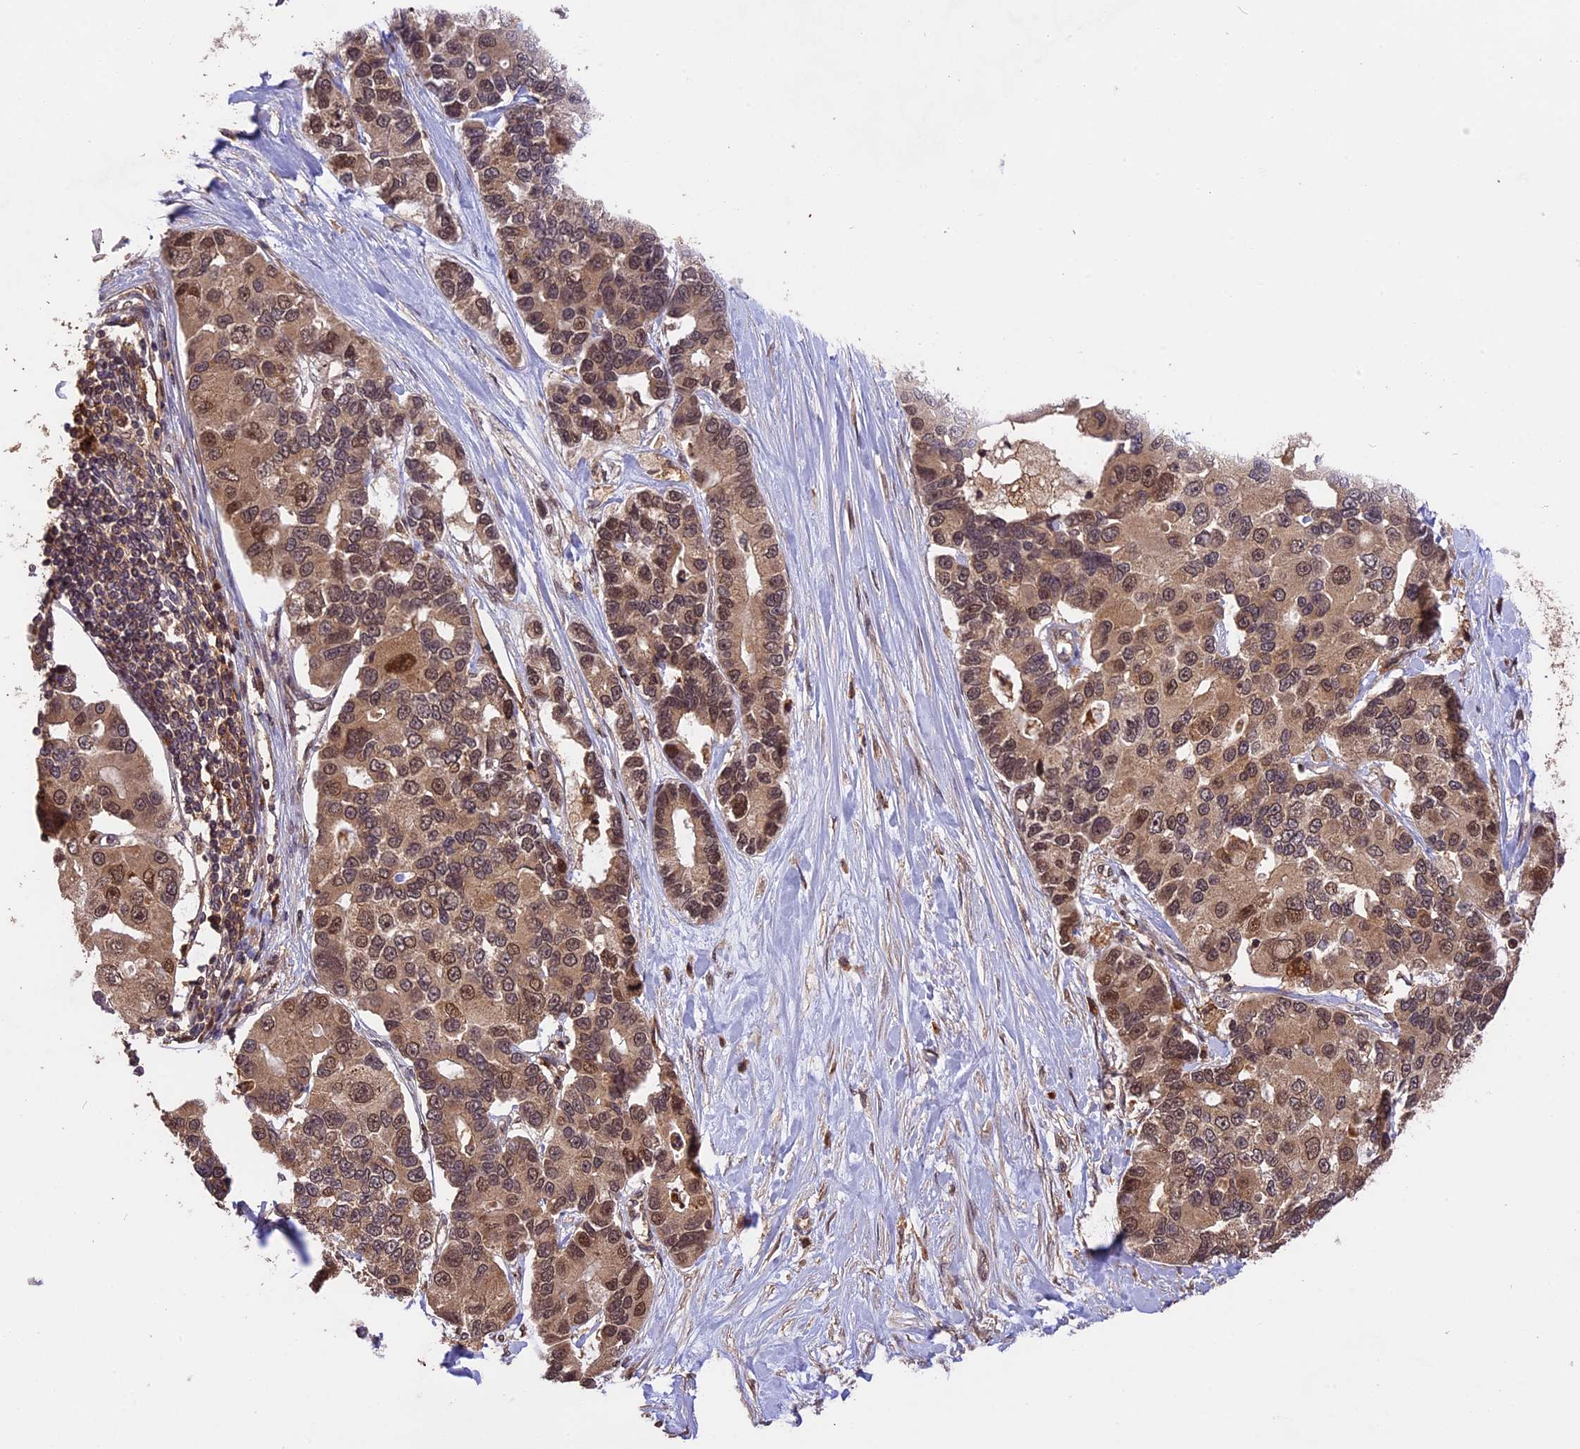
{"staining": {"intensity": "moderate", "quantity": ">75%", "location": "cytoplasmic/membranous,nuclear"}, "tissue": "lung cancer", "cell_type": "Tumor cells", "image_type": "cancer", "snomed": [{"axis": "morphology", "description": "Adenocarcinoma, NOS"}, {"axis": "topography", "description": "Lung"}], "caption": "The photomicrograph displays staining of lung cancer, revealing moderate cytoplasmic/membranous and nuclear protein expression (brown color) within tumor cells. Immunohistochemistry stains the protein in brown and the nuclei are stained blue.", "gene": "ESCO1", "patient": {"sex": "female", "age": 54}}